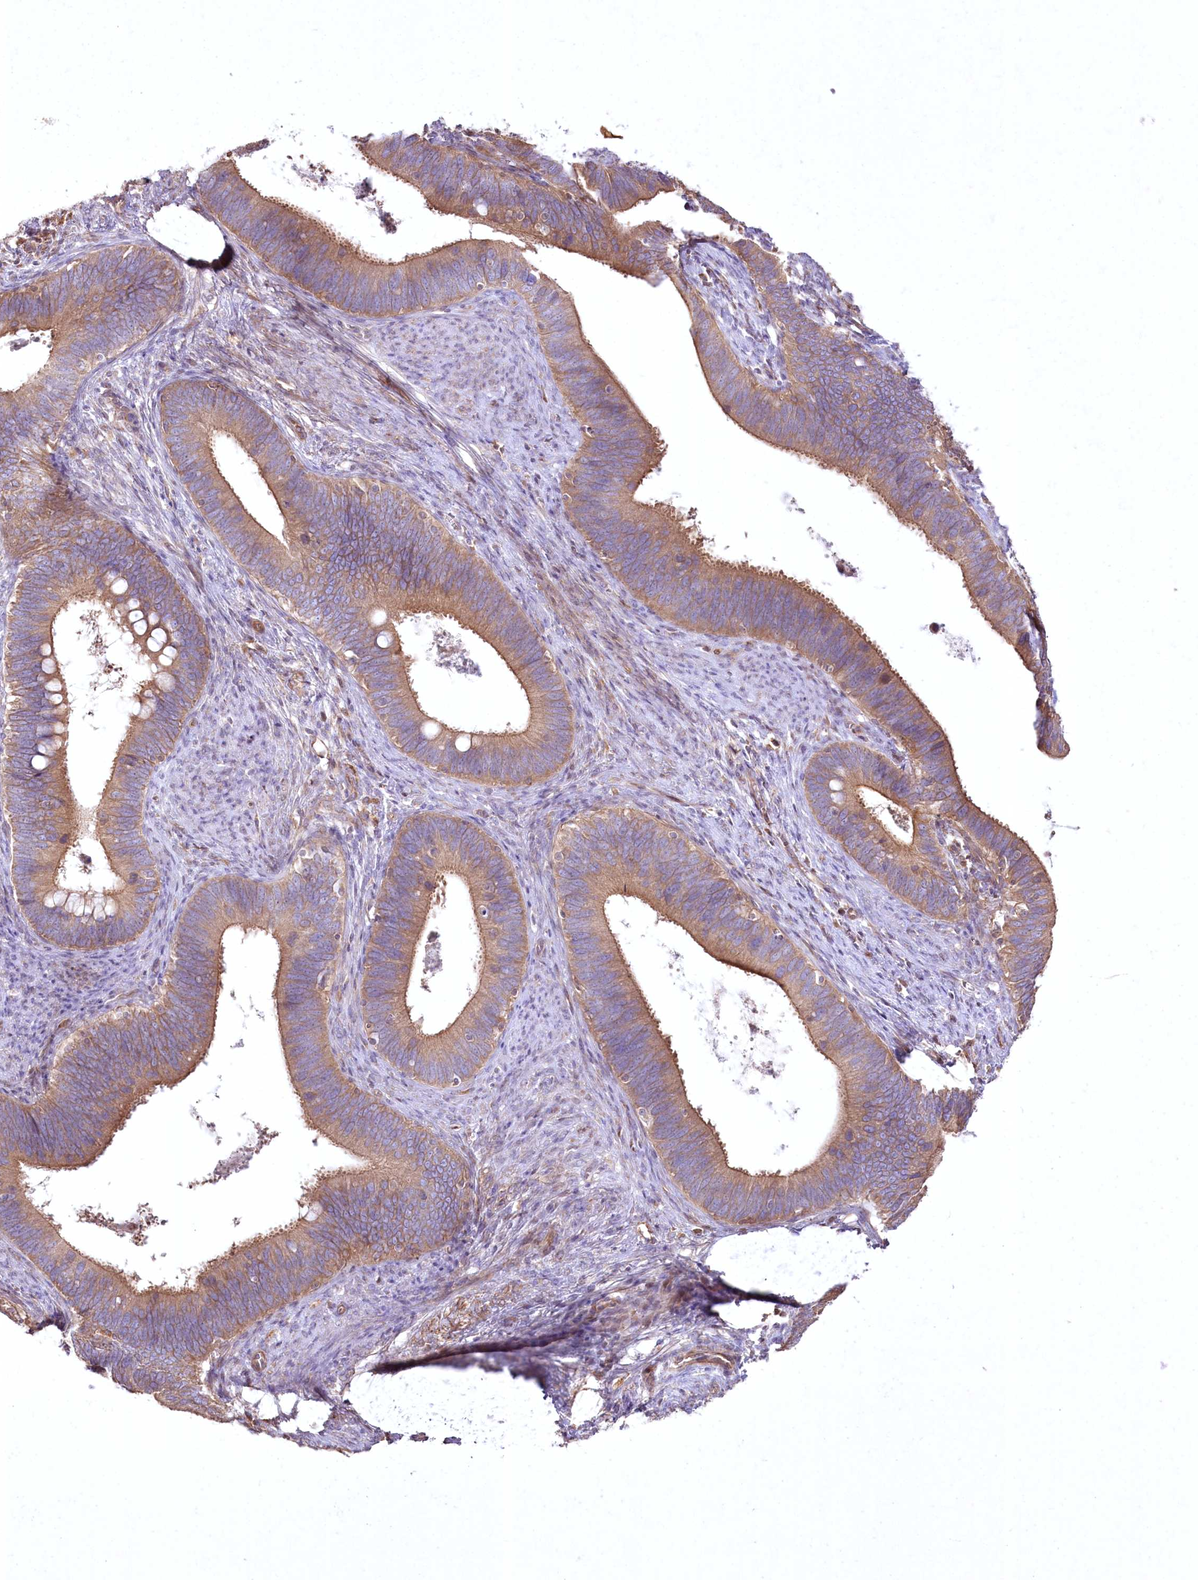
{"staining": {"intensity": "moderate", "quantity": ">75%", "location": "cytoplasmic/membranous"}, "tissue": "cervical cancer", "cell_type": "Tumor cells", "image_type": "cancer", "snomed": [{"axis": "morphology", "description": "Adenocarcinoma, NOS"}, {"axis": "topography", "description": "Cervix"}], "caption": "About >75% of tumor cells in human cervical cancer reveal moderate cytoplasmic/membranous protein staining as visualized by brown immunohistochemical staining.", "gene": "SH3TC1", "patient": {"sex": "female", "age": 42}}